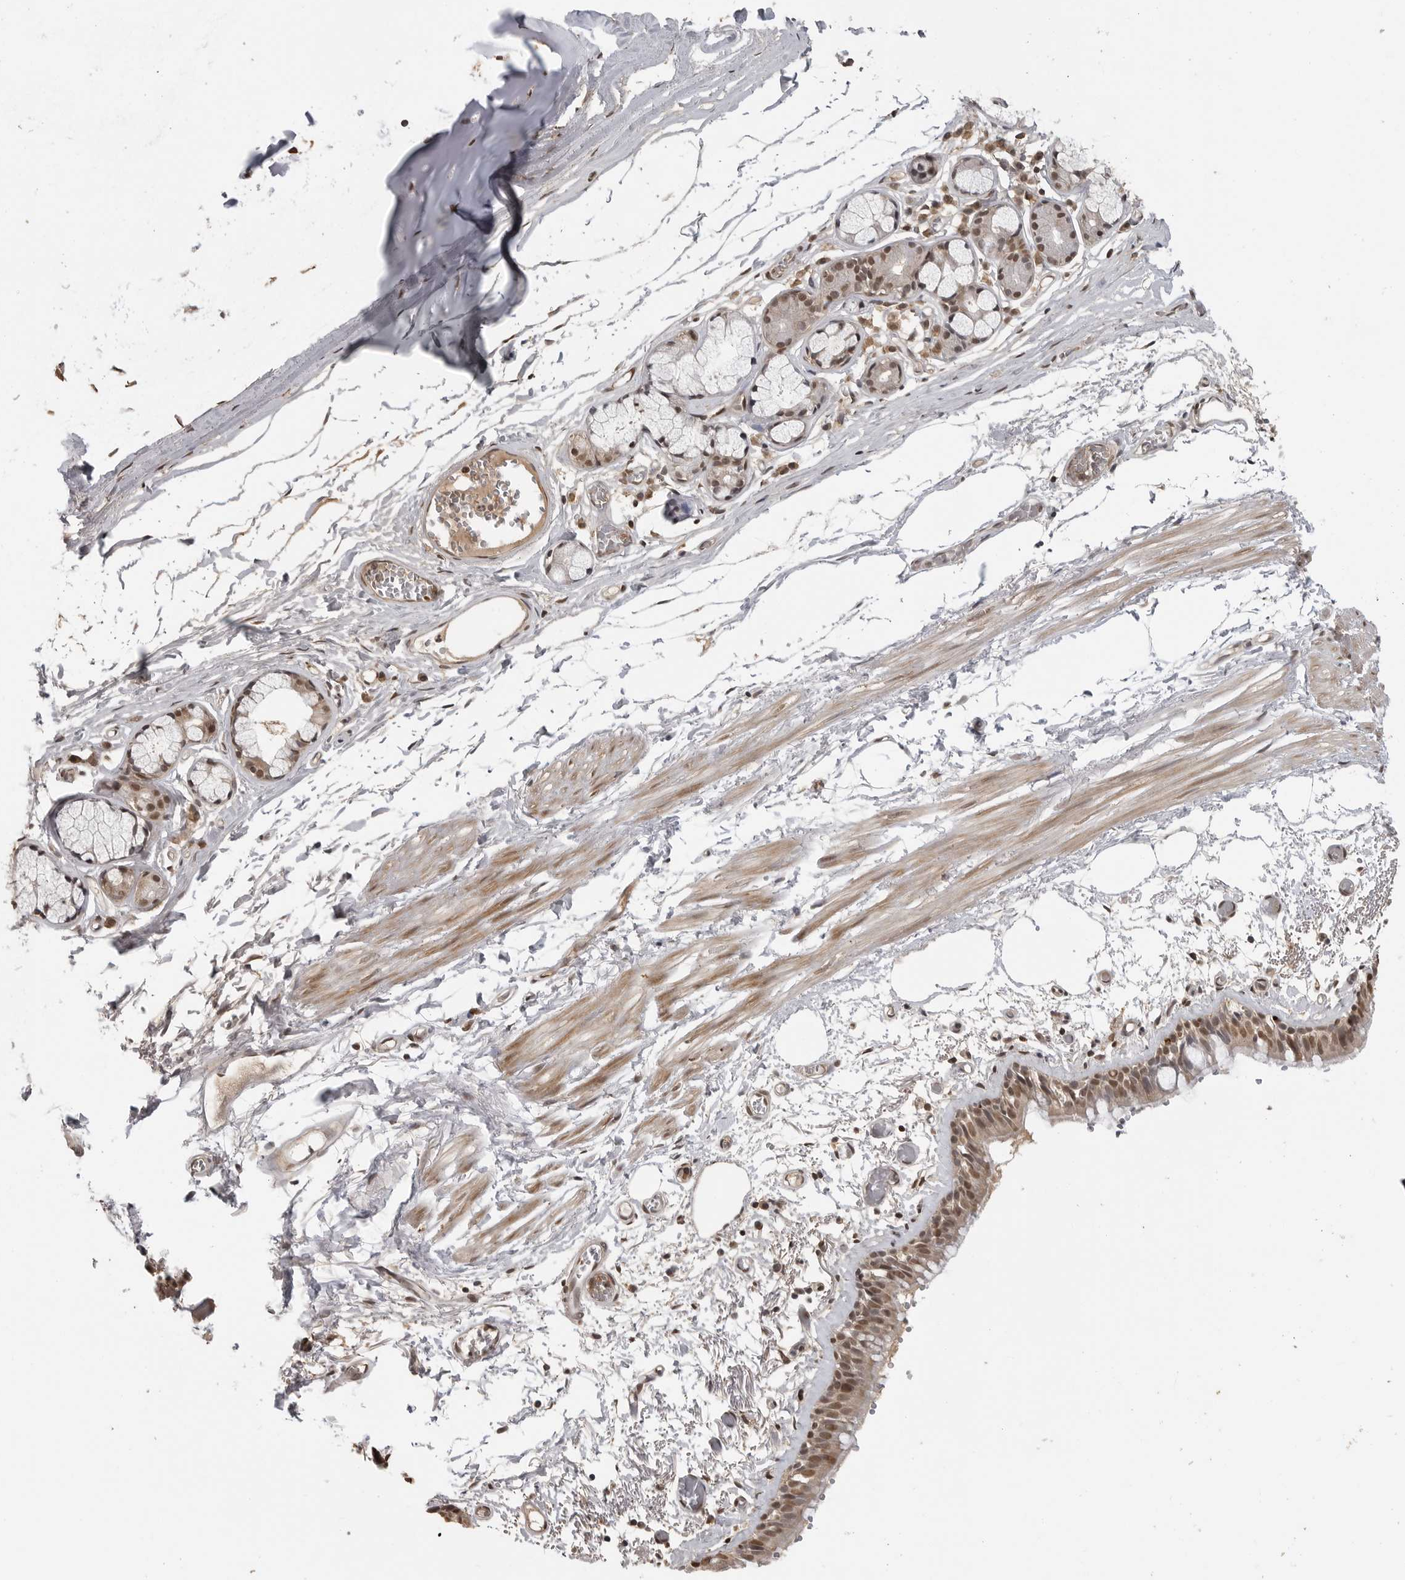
{"staining": {"intensity": "moderate", "quantity": ">75%", "location": "cytoplasmic/membranous,nuclear"}, "tissue": "bronchus", "cell_type": "Respiratory epithelial cells", "image_type": "normal", "snomed": [{"axis": "morphology", "description": "Normal tissue, NOS"}, {"axis": "topography", "description": "Bronchus"}, {"axis": "topography", "description": "Lung"}], "caption": "DAB immunohistochemical staining of benign human bronchus demonstrates moderate cytoplasmic/membranous,nuclear protein expression in about >75% of respiratory epithelial cells.", "gene": "CLOCK", "patient": {"sex": "male", "age": 56}}